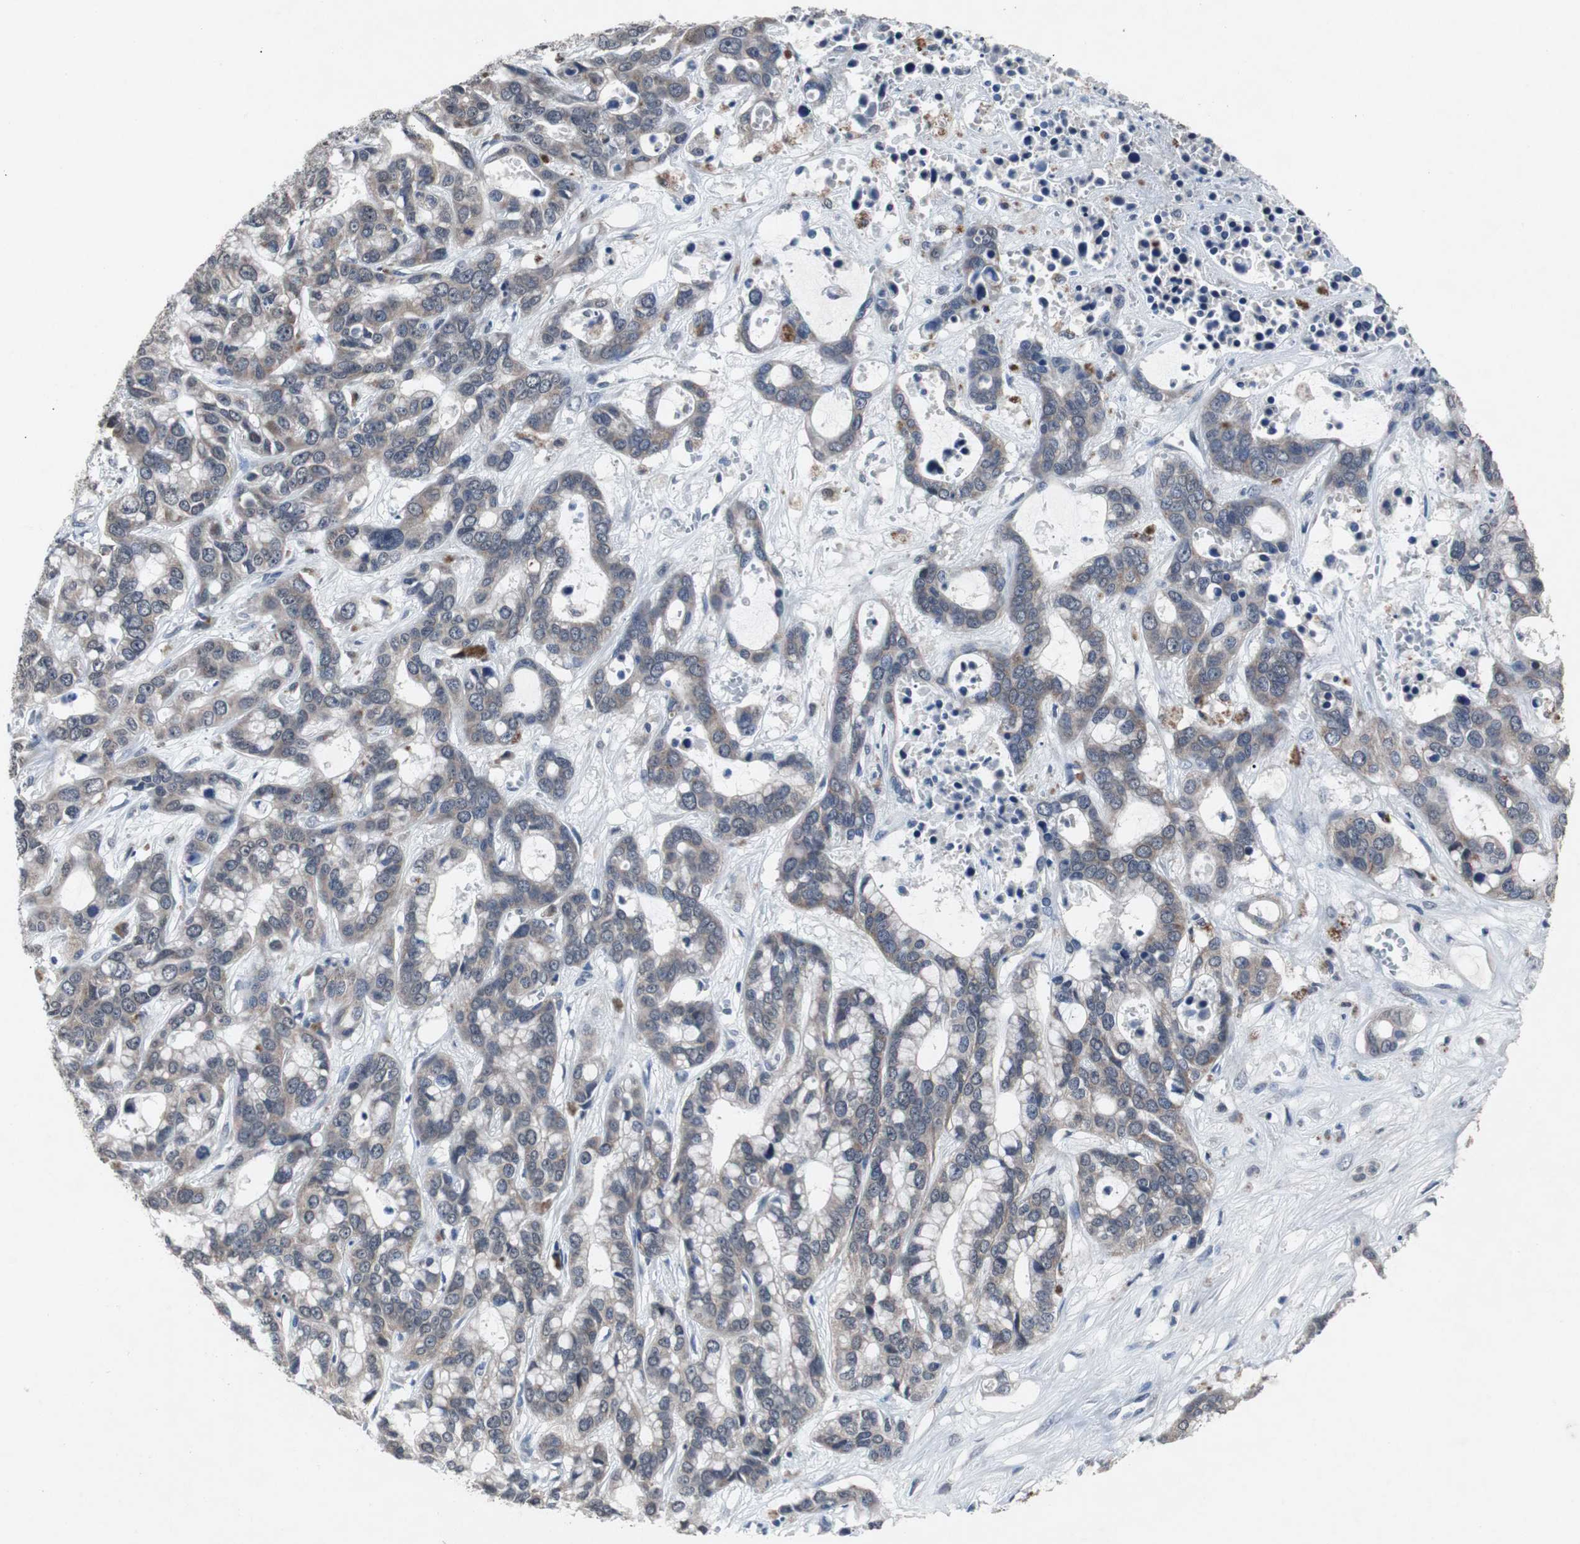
{"staining": {"intensity": "weak", "quantity": ">75%", "location": "cytoplasmic/membranous"}, "tissue": "liver cancer", "cell_type": "Tumor cells", "image_type": "cancer", "snomed": [{"axis": "morphology", "description": "Cholangiocarcinoma"}, {"axis": "topography", "description": "Liver"}], "caption": "Immunohistochemistry (IHC) (DAB) staining of liver cancer shows weak cytoplasmic/membranous protein expression in approximately >75% of tumor cells. (DAB (3,3'-diaminobenzidine) IHC, brown staining for protein, blue staining for nuclei).", "gene": "RBM47", "patient": {"sex": "female", "age": 65}}